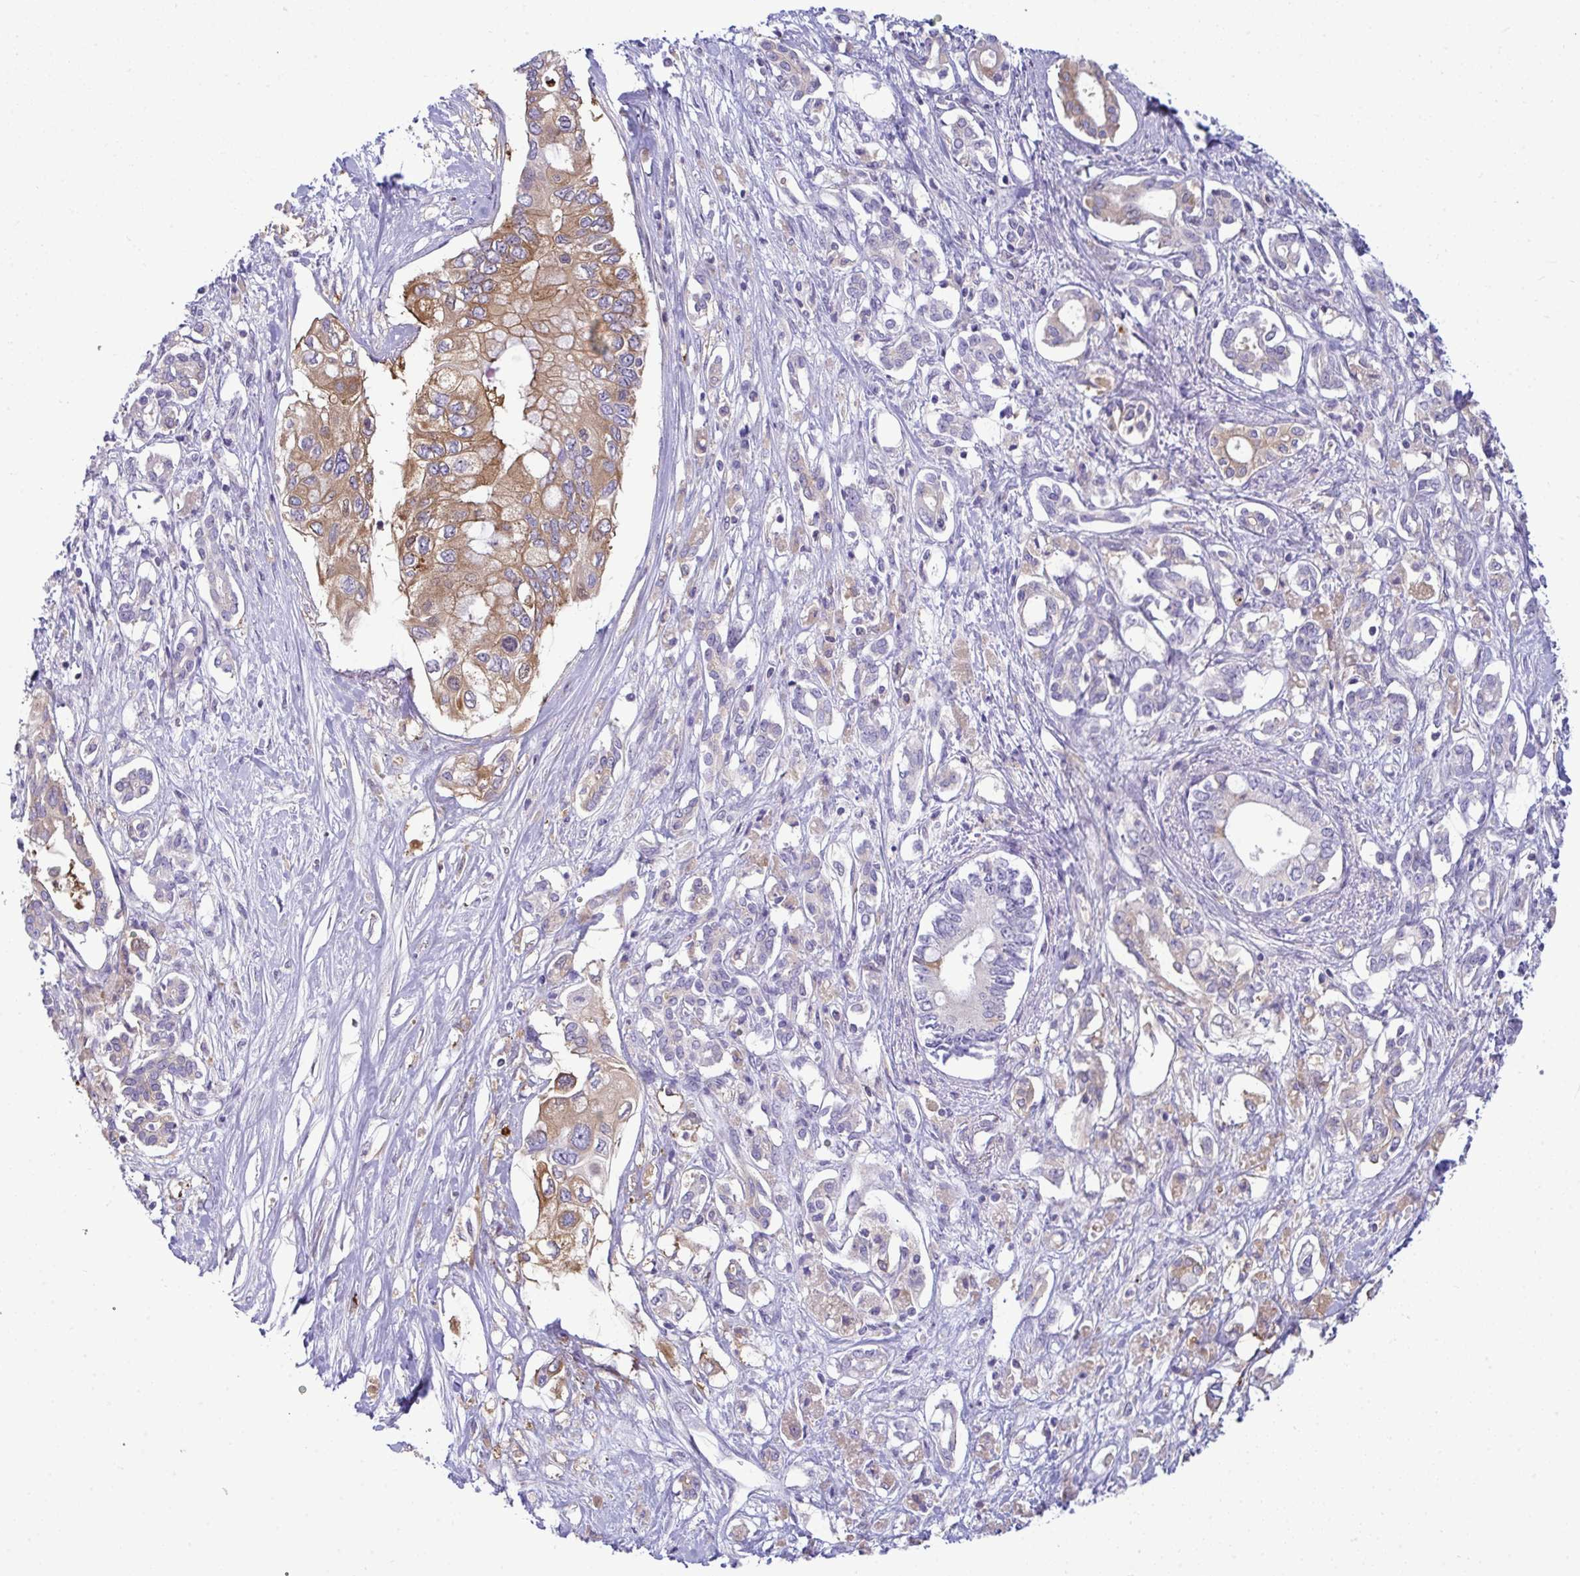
{"staining": {"intensity": "moderate", "quantity": "<25%", "location": "cytoplasmic/membranous"}, "tissue": "pancreatic cancer", "cell_type": "Tumor cells", "image_type": "cancer", "snomed": [{"axis": "morphology", "description": "Adenocarcinoma, NOS"}, {"axis": "topography", "description": "Pancreas"}], "caption": "Protein expression analysis of human pancreatic adenocarcinoma reveals moderate cytoplasmic/membranous staining in about <25% of tumor cells.", "gene": "SLC30A6", "patient": {"sex": "female", "age": 63}}